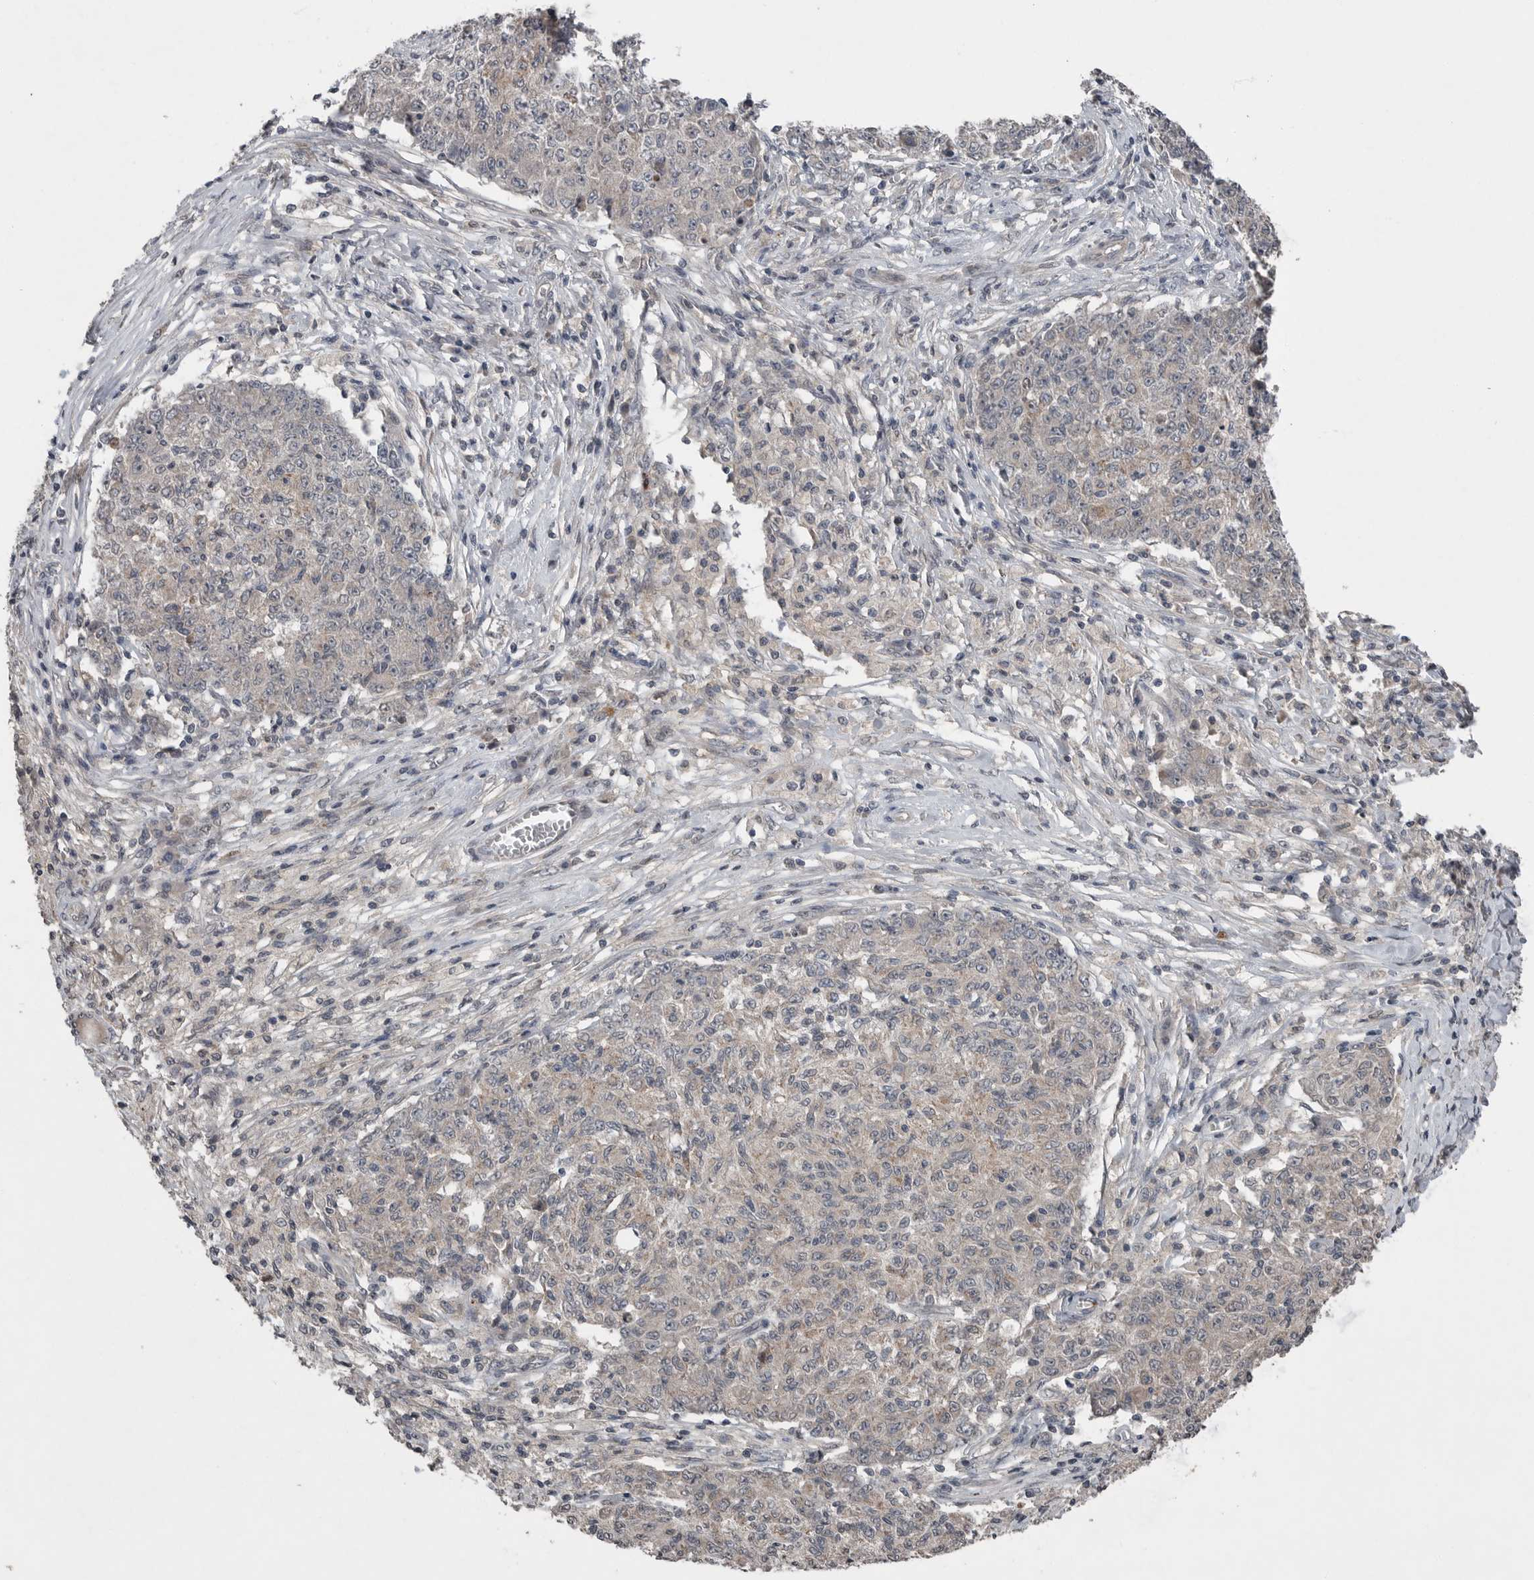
{"staining": {"intensity": "weak", "quantity": "<25%", "location": "cytoplasmic/membranous"}, "tissue": "ovarian cancer", "cell_type": "Tumor cells", "image_type": "cancer", "snomed": [{"axis": "morphology", "description": "Carcinoma, endometroid"}, {"axis": "topography", "description": "Ovary"}], "caption": "Photomicrograph shows no significant protein positivity in tumor cells of ovarian cancer (endometroid carcinoma). (Brightfield microscopy of DAB immunohistochemistry at high magnification).", "gene": "SCP2", "patient": {"sex": "female", "age": 42}}